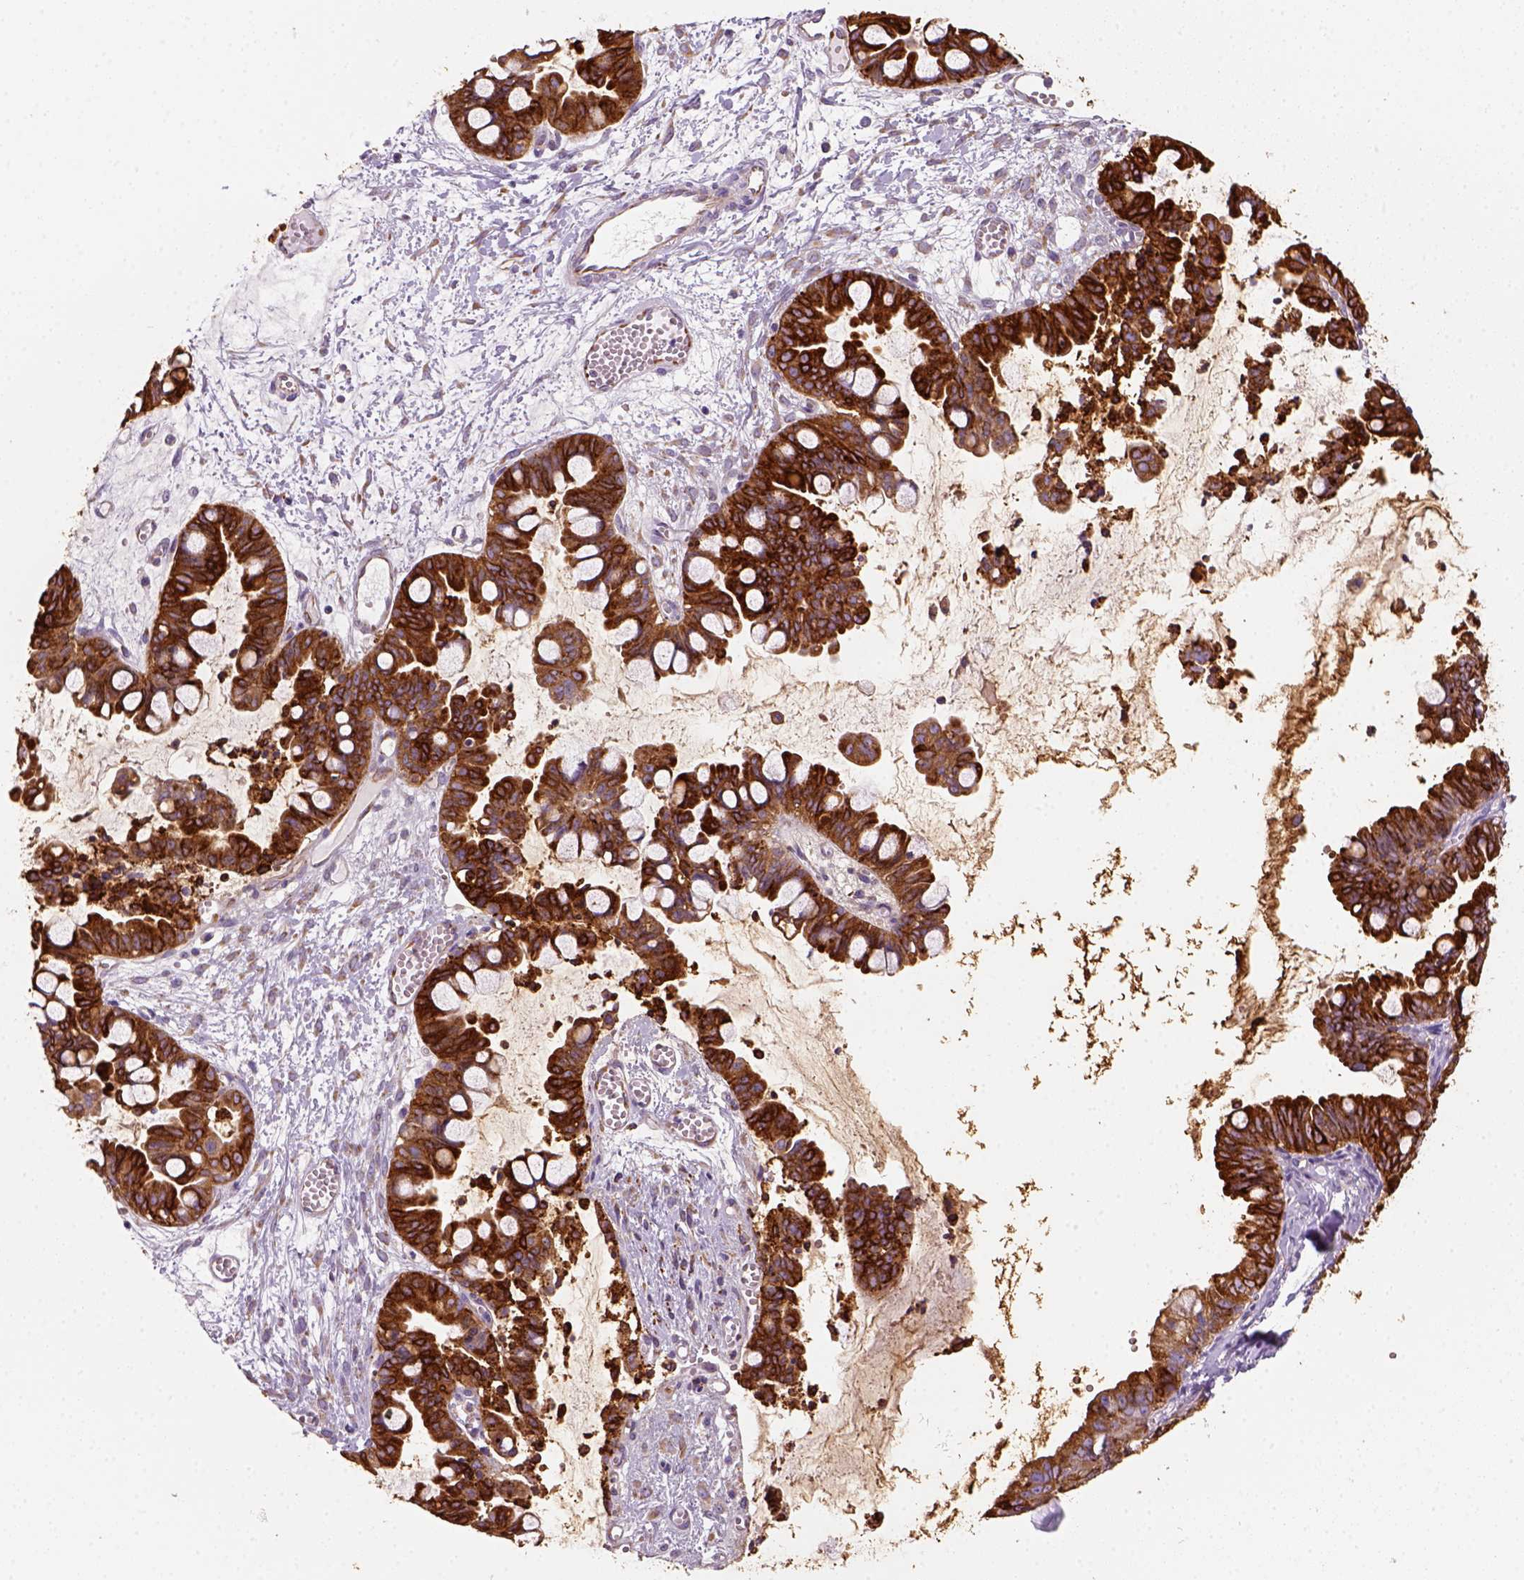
{"staining": {"intensity": "strong", "quantity": ">75%", "location": "cytoplasmic/membranous"}, "tissue": "ovarian cancer", "cell_type": "Tumor cells", "image_type": "cancer", "snomed": [{"axis": "morphology", "description": "Cystadenocarcinoma, mucinous, NOS"}, {"axis": "topography", "description": "Ovary"}], "caption": "Human ovarian mucinous cystadenocarcinoma stained for a protein (brown) demonstrates strong cytoplasmic/membranous positive positivity in approximately >75% of tumor cells.", "gene": "CES2", "patient": {"sex": "female", "age": 63}}